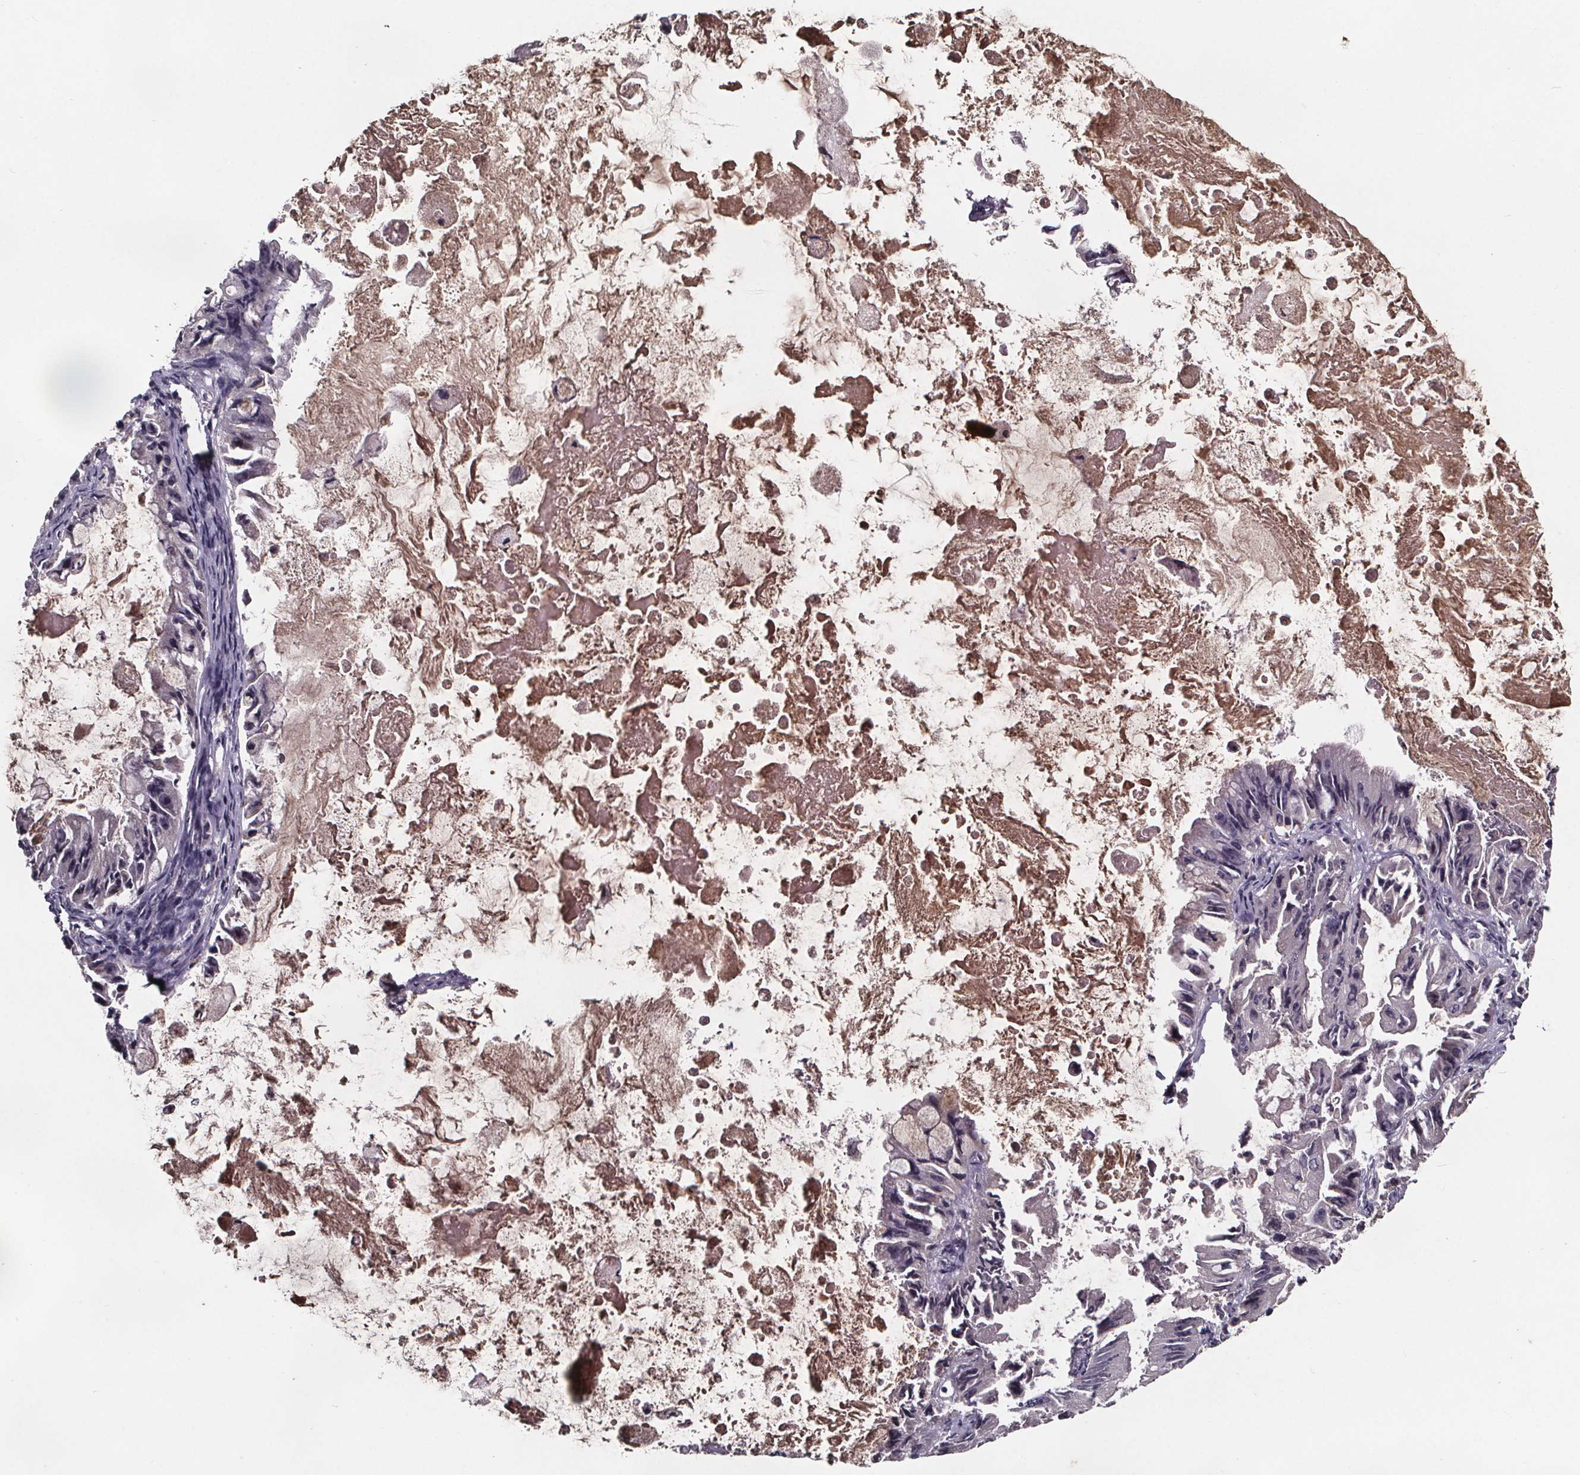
{"staining": {"intensity": "negative", "quantity": "none", "location": "none"}, "tissue": "ovarian cancer", "cell_type": "Tumor cells", "image_type": "cancer", "snomed": [{"axis": "morphology", "description": "Cystadenocarcinoma, mucinous, NOS"}, {"axis": "topography", "description": "Ovary"}], "caption": "A photomicrograph of human mucinous cystadenocarcinoma (ovarian) is negative for staining in tumor cells.", "gene": "NPHP4", "patient": {"sex": "female", "age": 61}}